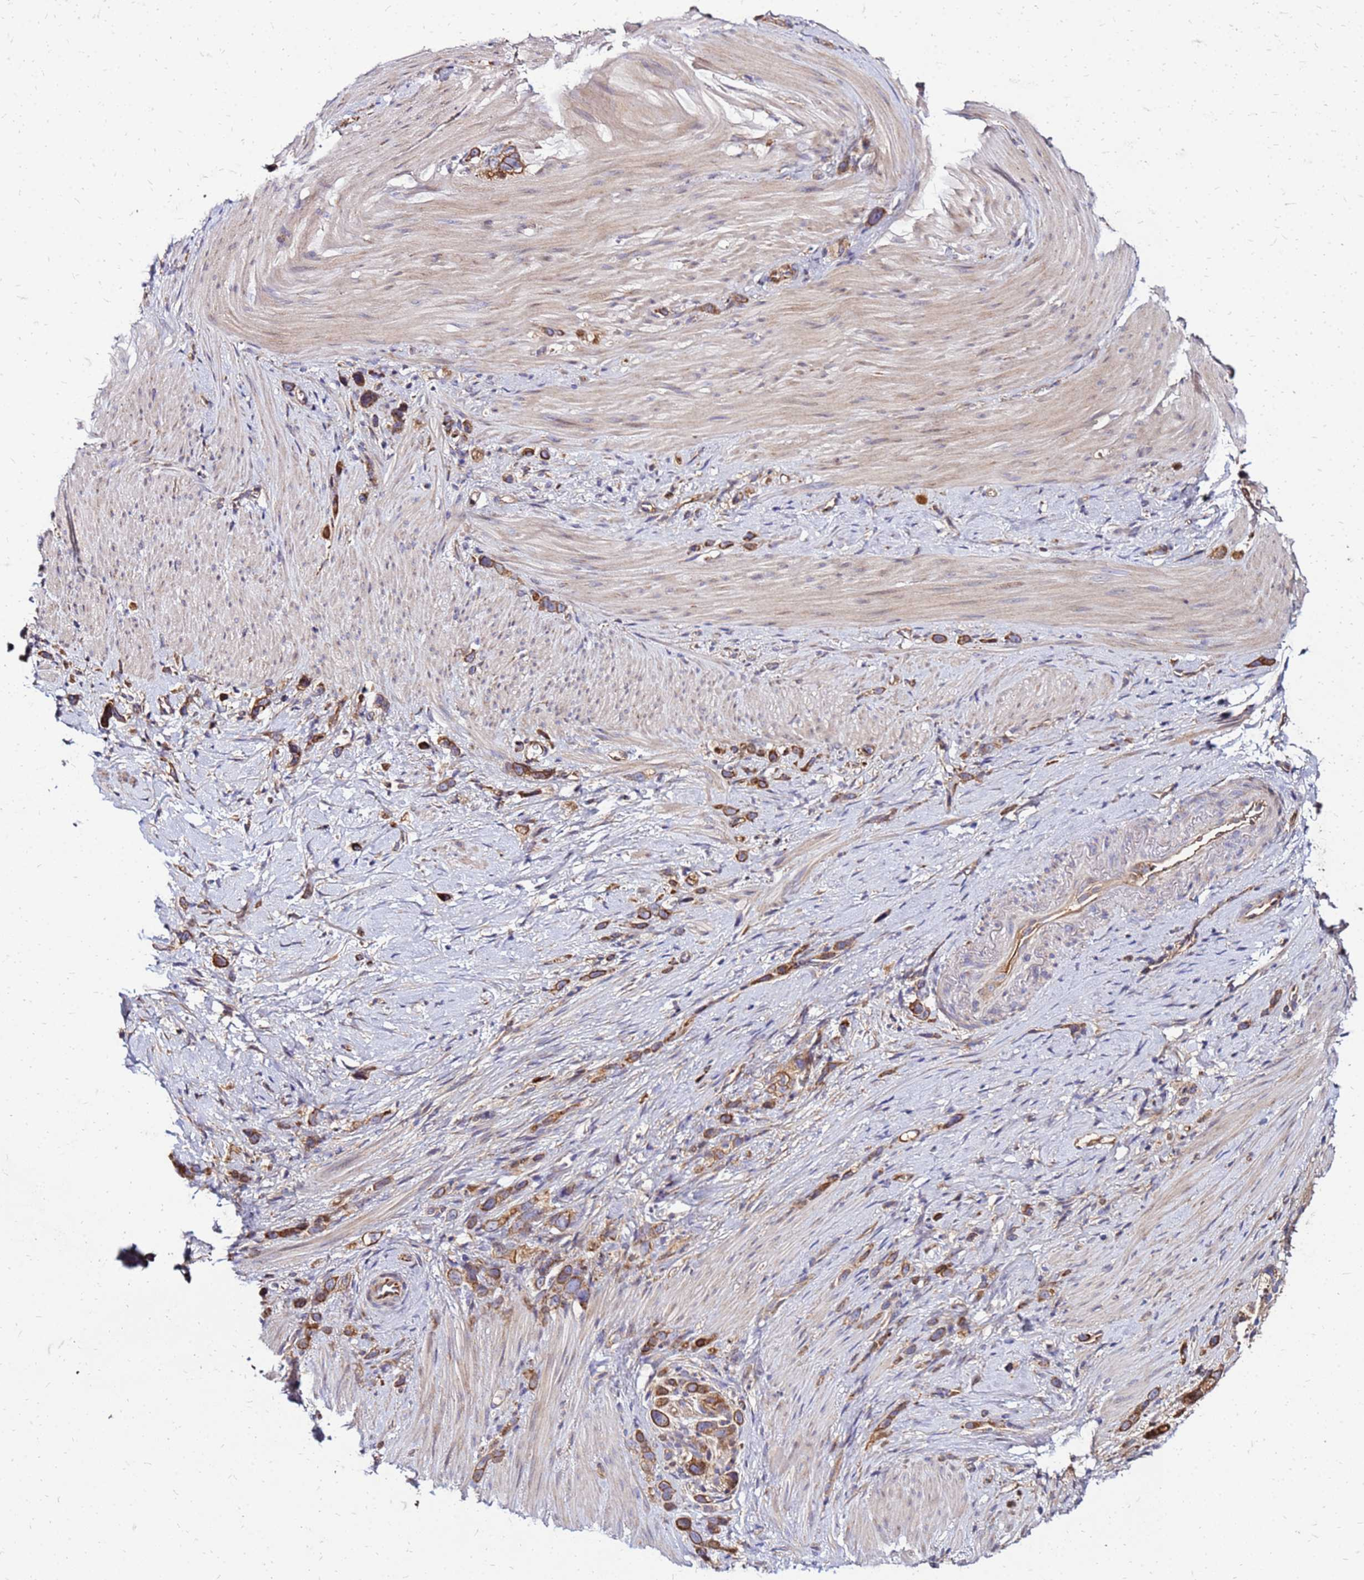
{"staining": {"intensity": "moderate", "quantity": ">75%", "location": "cytoplasmic/membranous"}, "tissue": "stomach cancer", "cell_type": "Tumor cells", "image_type": "cancer", "snomed": [{"axis": "morphology", "description": "Adenocarcinoma, NOS"}, {"axis": "topography", "description": "Stomach"}], "caption": "Protein staining shows moderate cytoplasmic/membranous positivity in about >75% of tumor cells in stomach cancer (adenocarcinoma). Nuclei are stained in blue.", "gene": "VMO1", "patient": {"sex": "female", "age": 65}}